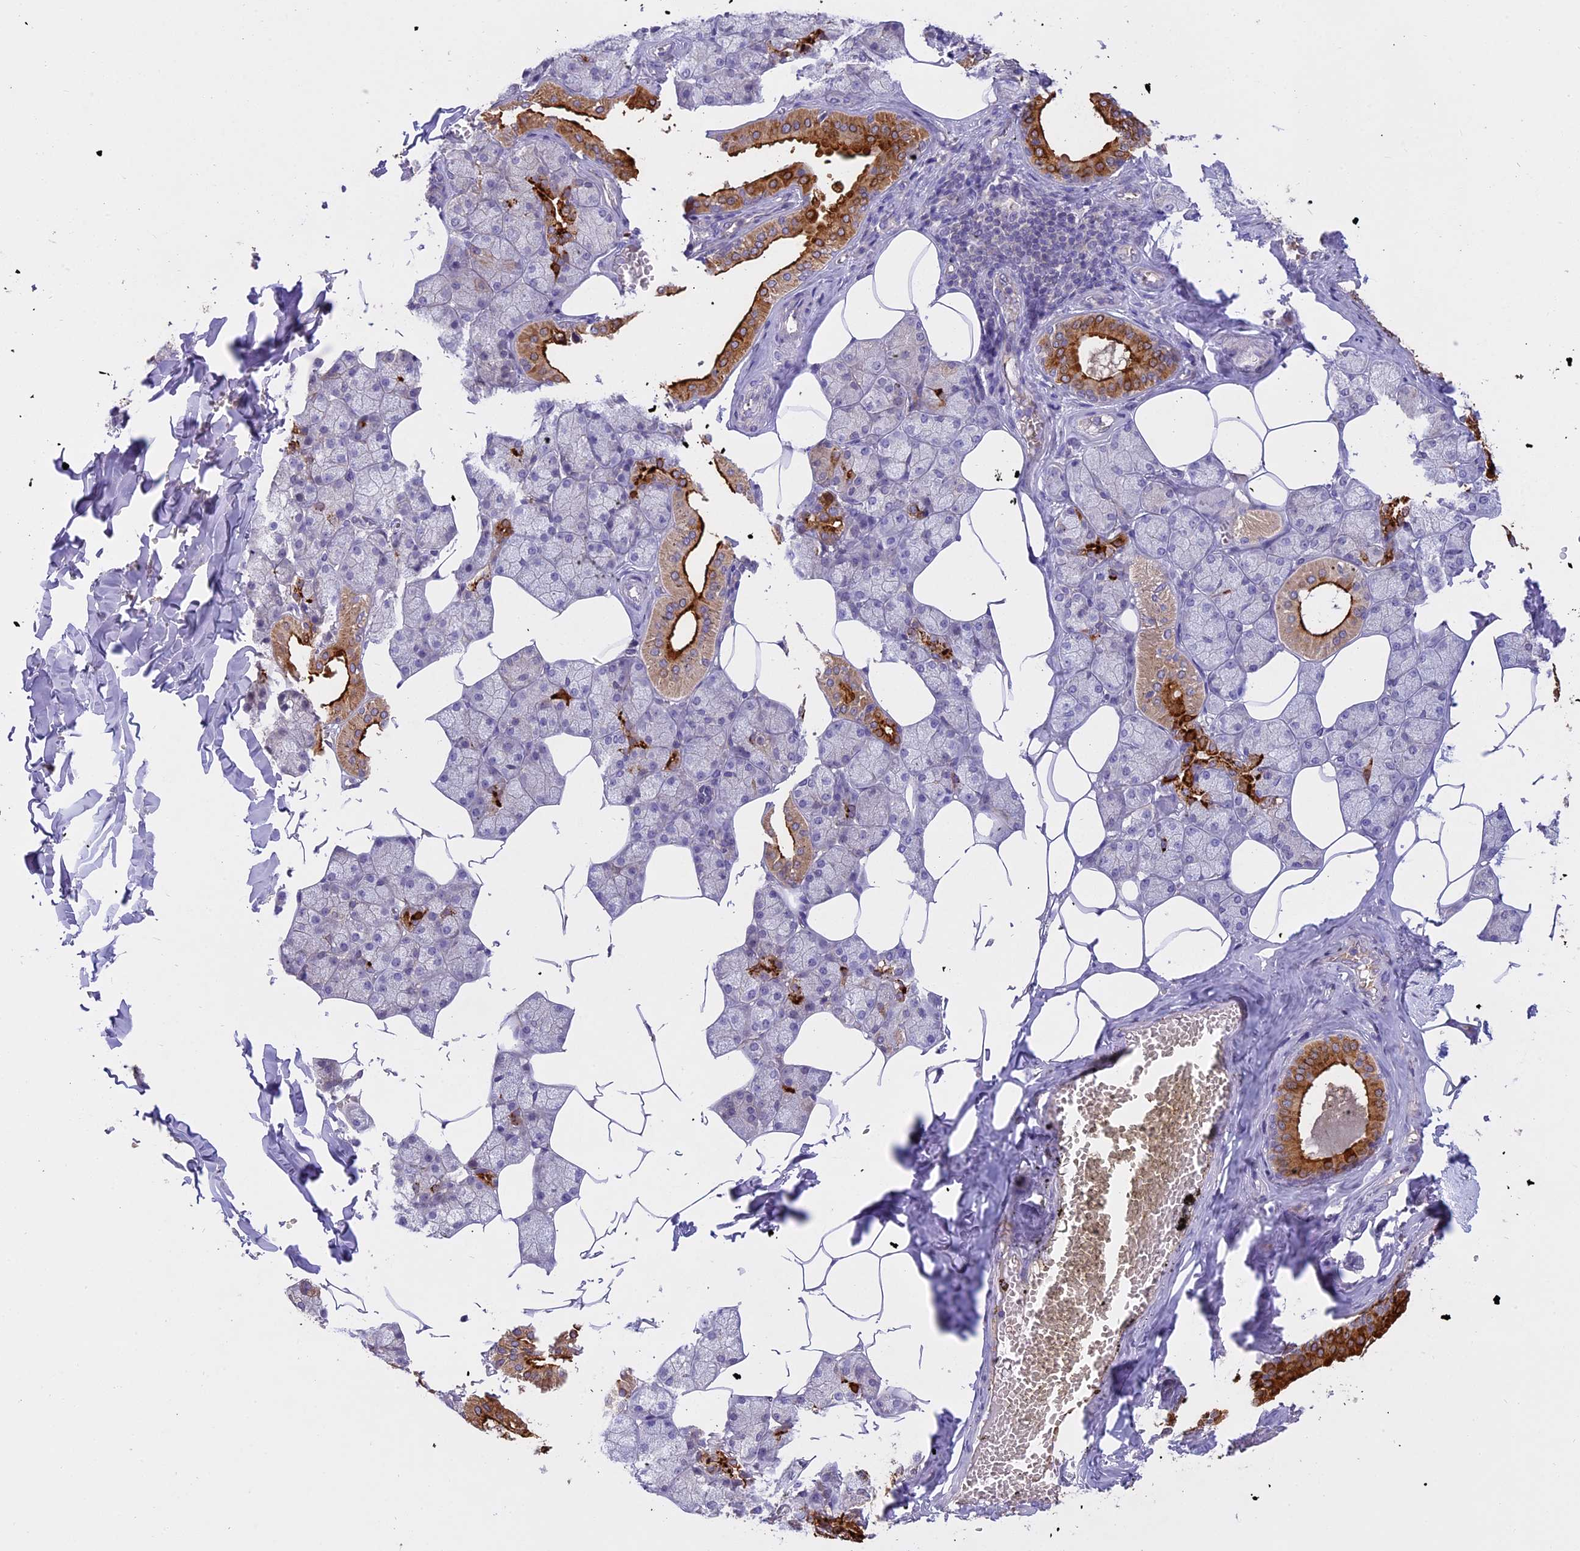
{"staining": {"intensity": "strong", "quantity": "<25%", "location": "cytoplasmic/membranous"}, "tissue": "salivary gland", "cell_type": "Glandular cells", "image_type": "normal", "snomed": [{"axis": "morphology", "description": "Normal tissue, NOS"}, {"axis": "topography", "description": "Salivary gland"}], "caption": "Approximately <25% of glandular cells in normal human salivary gland display strong cytoplasmic/membranous protein expression as visualized by brown immunohistochemical staining.", "gene": "WFDC2", "patient": {"sex": "male", "age": 62}}